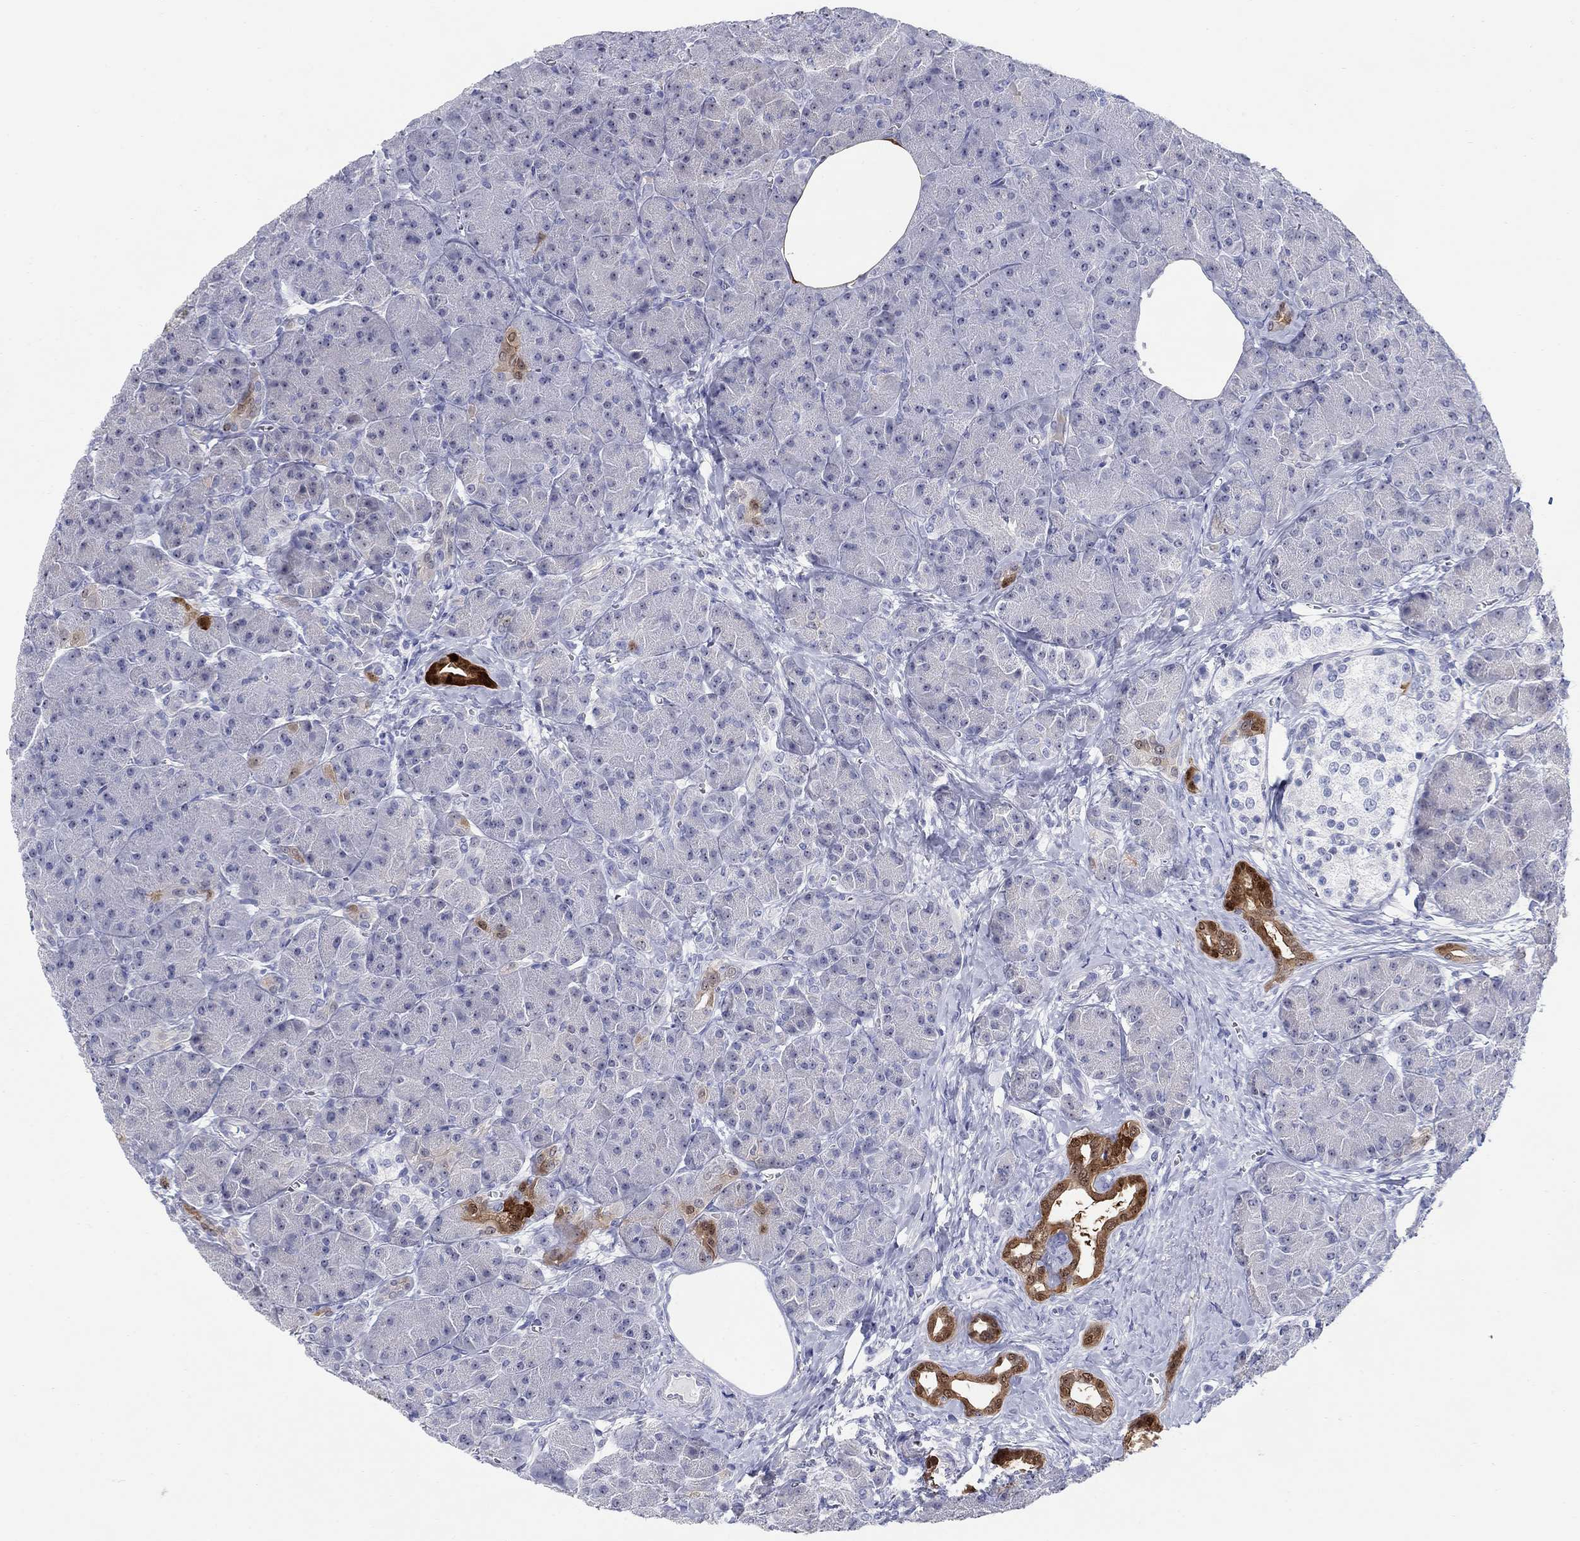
{"staining": {"intensity": "strong", "quantity": "<25%", "location": "cytoplasmic/membranous,nuclear"}, "tissue": "pancreas", "cell_type": "Exocrine glandular cells", "image_type": "normal", "snomed": [{"axis": "morphology", "description": "Normal tissue, NOS"}, {"axis": "topography", "description": "Pancreas"}], "caption": "Exocrine glandular cells show strong cytoplasmic/membranous,nuclear expression in approximately <25% of cells in normal pancreas. The staining is performed using DAB brown chromogen to label protein expression. The nuclei are counter-stained blue using hematoxylin.", "gene": "AKR1C1", "patient": {"sex": "male", "age": 61}}